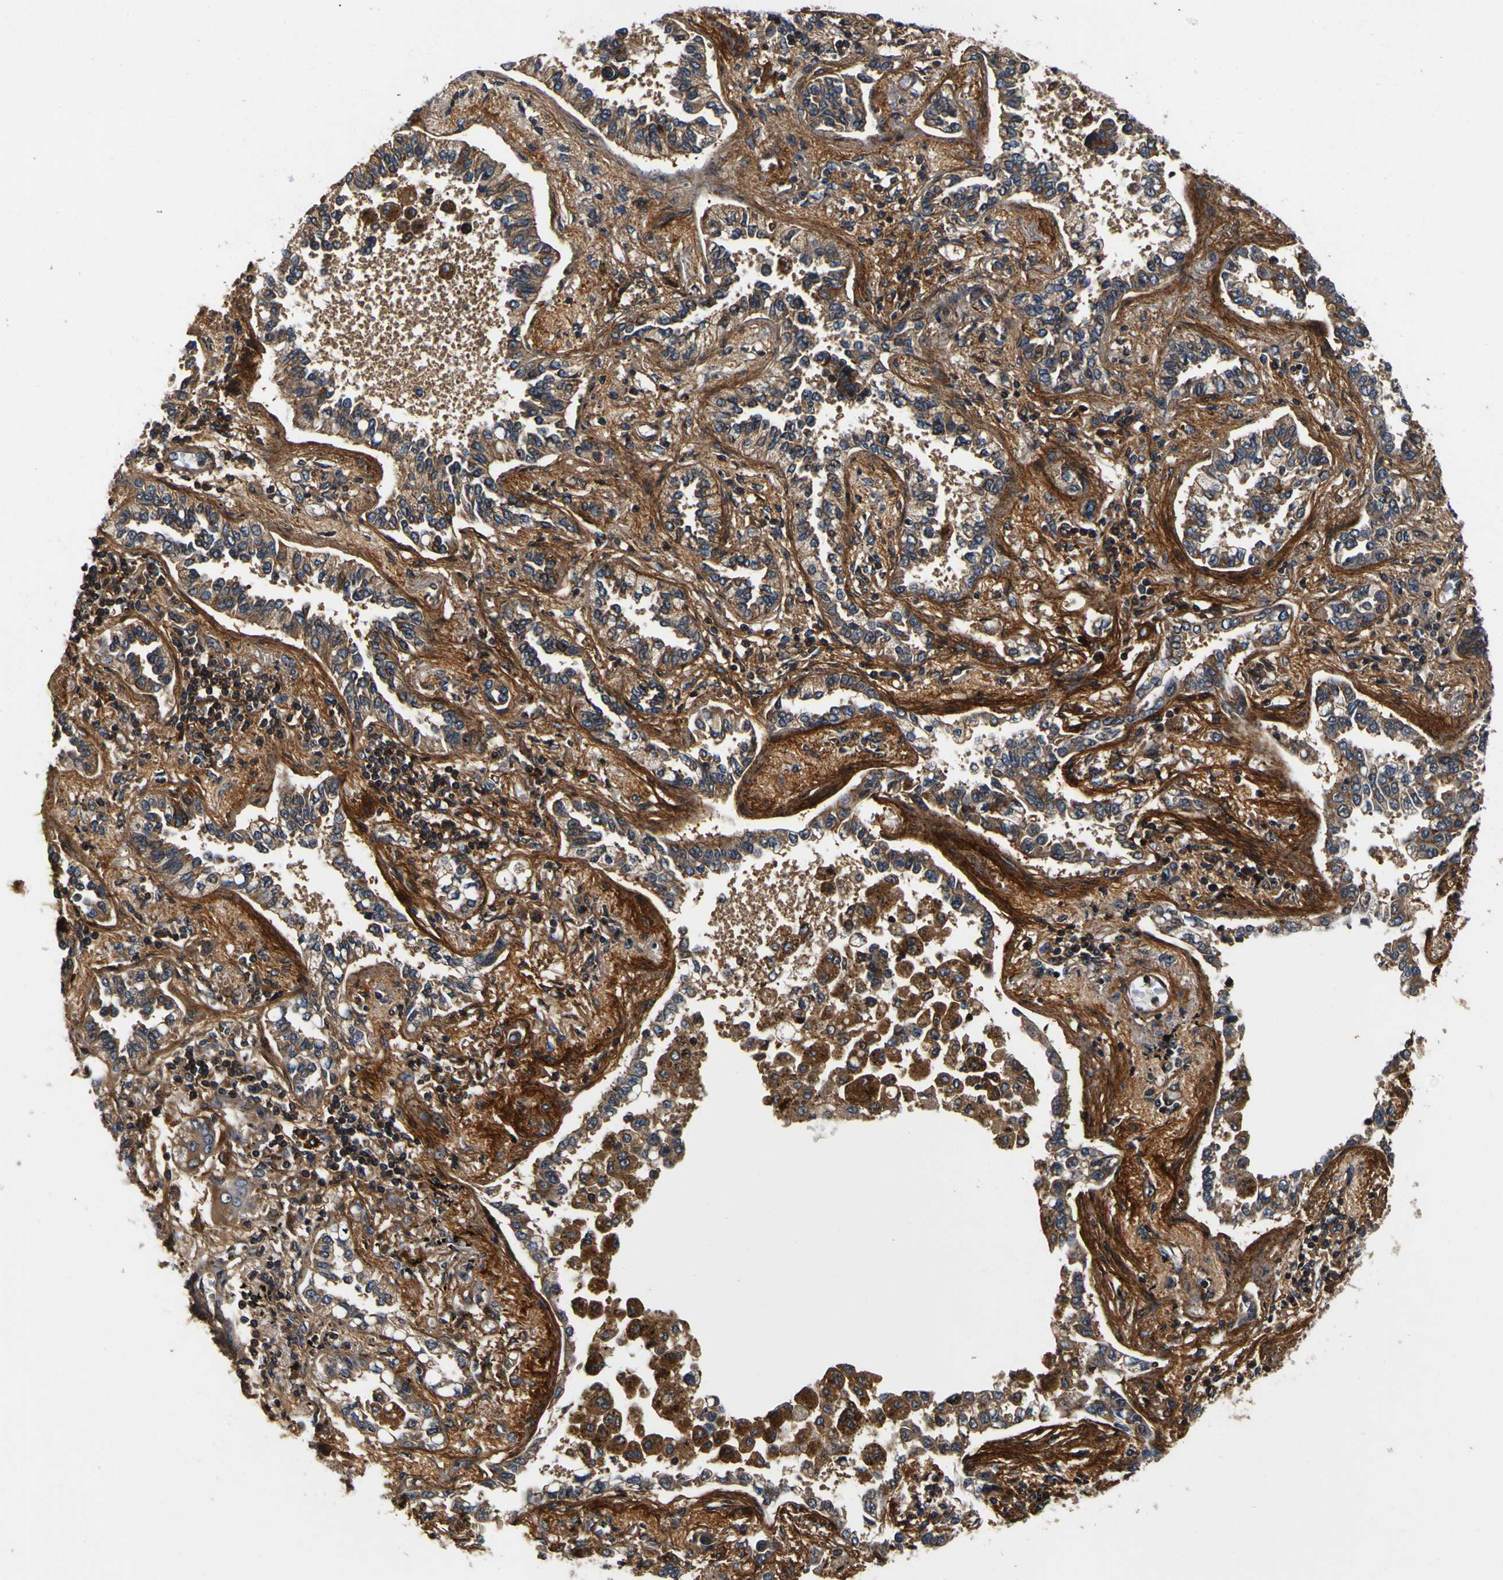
{"staining": {"intensity": "moderate", "quantity": ">75%", "location": "cytoplasmic/membranous"}, "tissue": "lung cancer", "cell_type": "Tumor cells", "image_type": "cancer", "snomed": [{"axis": "morphology", "description": "Normal tissue, NOS"}, {"axis": "morphology", "description": "Adenocarcinoma, NOS"}, {"axis": "topography", "description": "Lung"}], "caption": "Lung adenocarcinoma stained with a brown dye exhibits moderate cytoplasmic/membranous positive staining in about >75% of tumor cells.", "gene": "LRP4", "patient": {"sex": "male", "age": 59}}